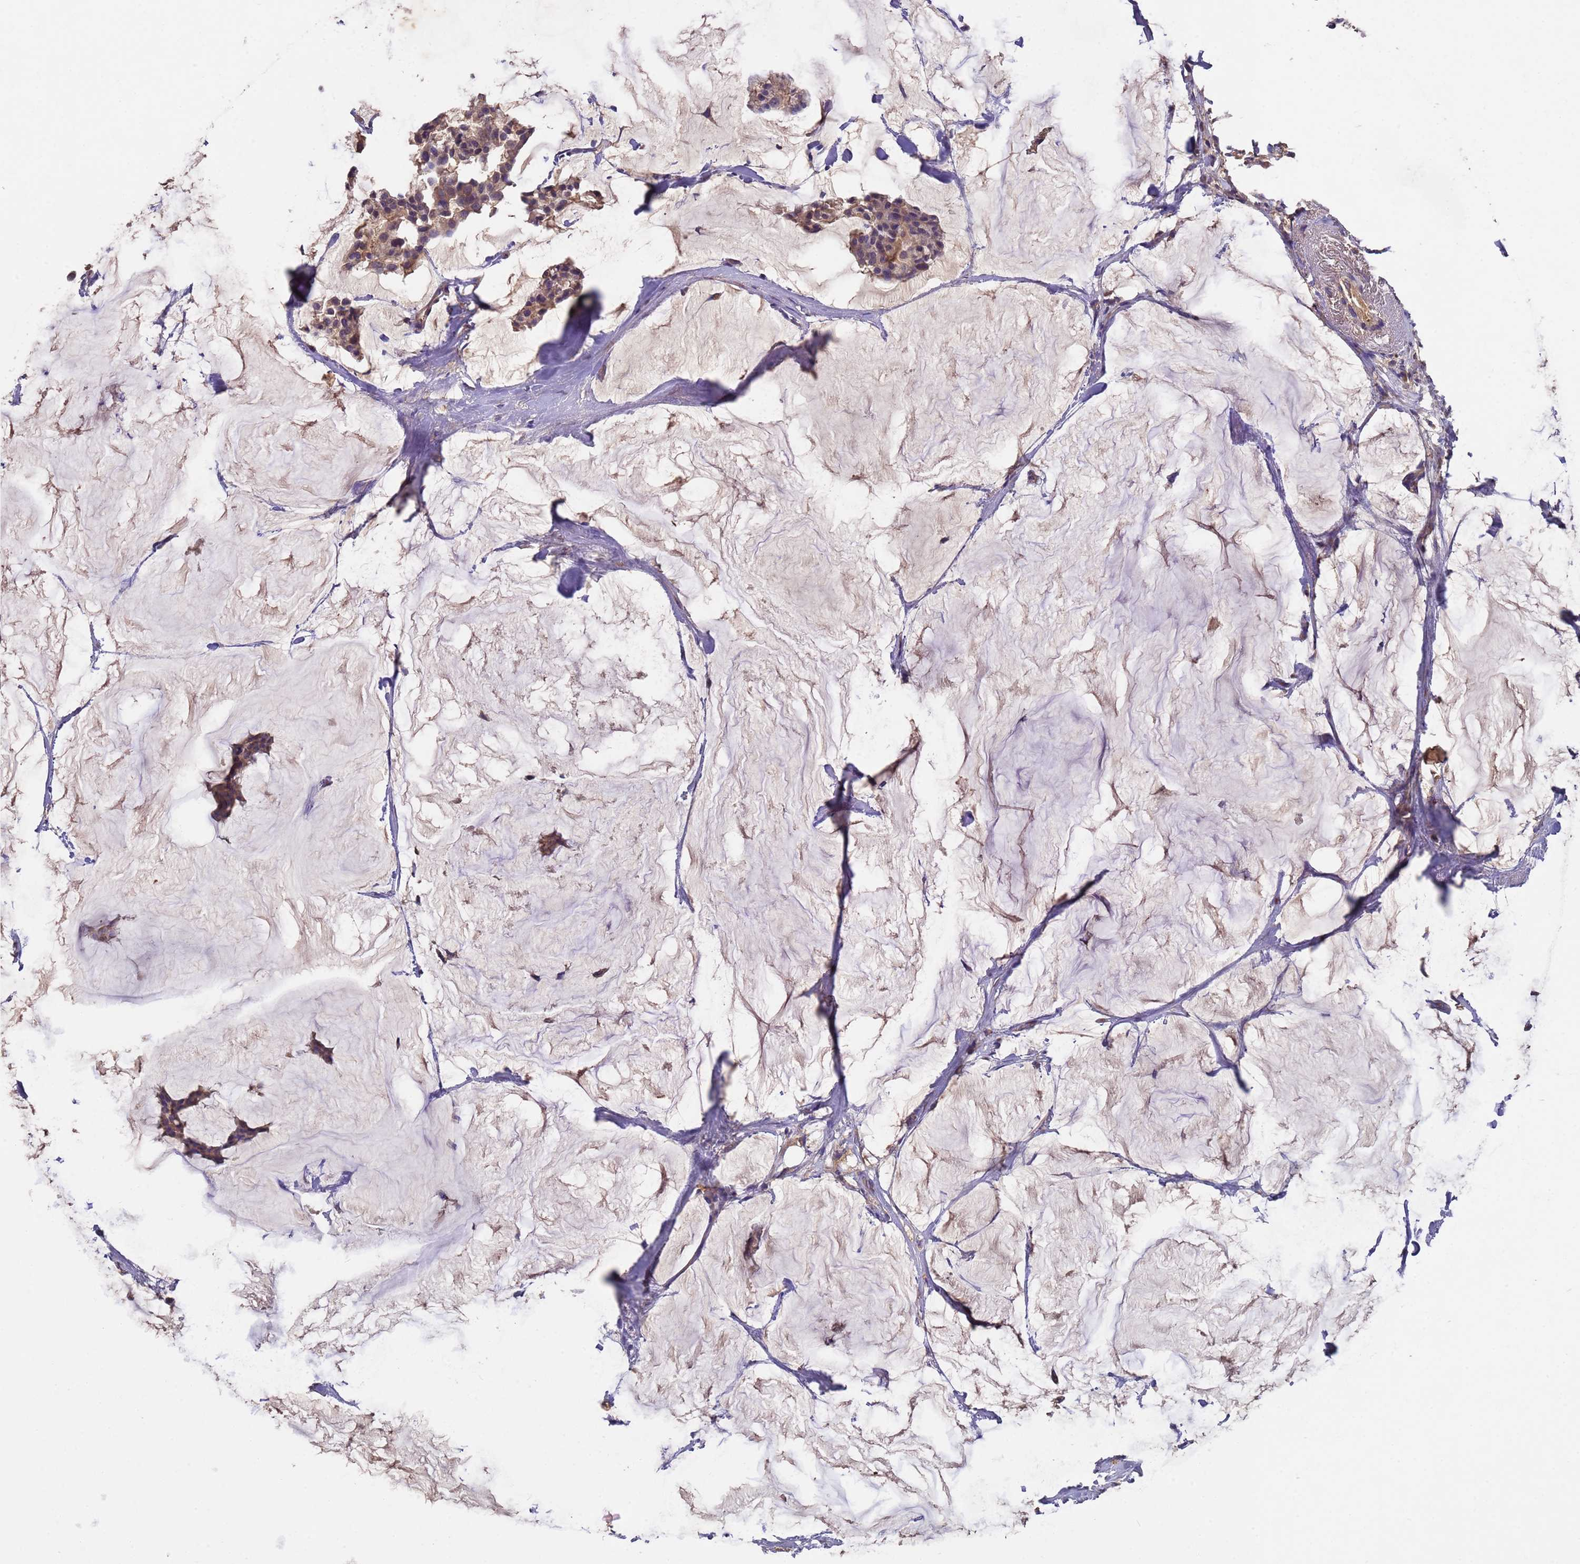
{"staining": {"intensity": "moderate", "quantity": "25%-75%", "location": "cytoplasmic/membranous"}, "tissue": "breast cancer", "cell_type": "Tumor cells", "image_type": "cancer", "snomed": [{"axis": "morphology", "description": "Duct carcinoma"}, {"axis": "topography", "description": "Breast"}], "caption": "The photomicrograph exhibits immunohistochemical staining of breast cancer. There is moderate cytoplasmic/membranous expression is identified in approximately 25%-75% of tumor cells.", "gene": "DCAF12L2", "patient": {"sex": "female", "age": 93}}